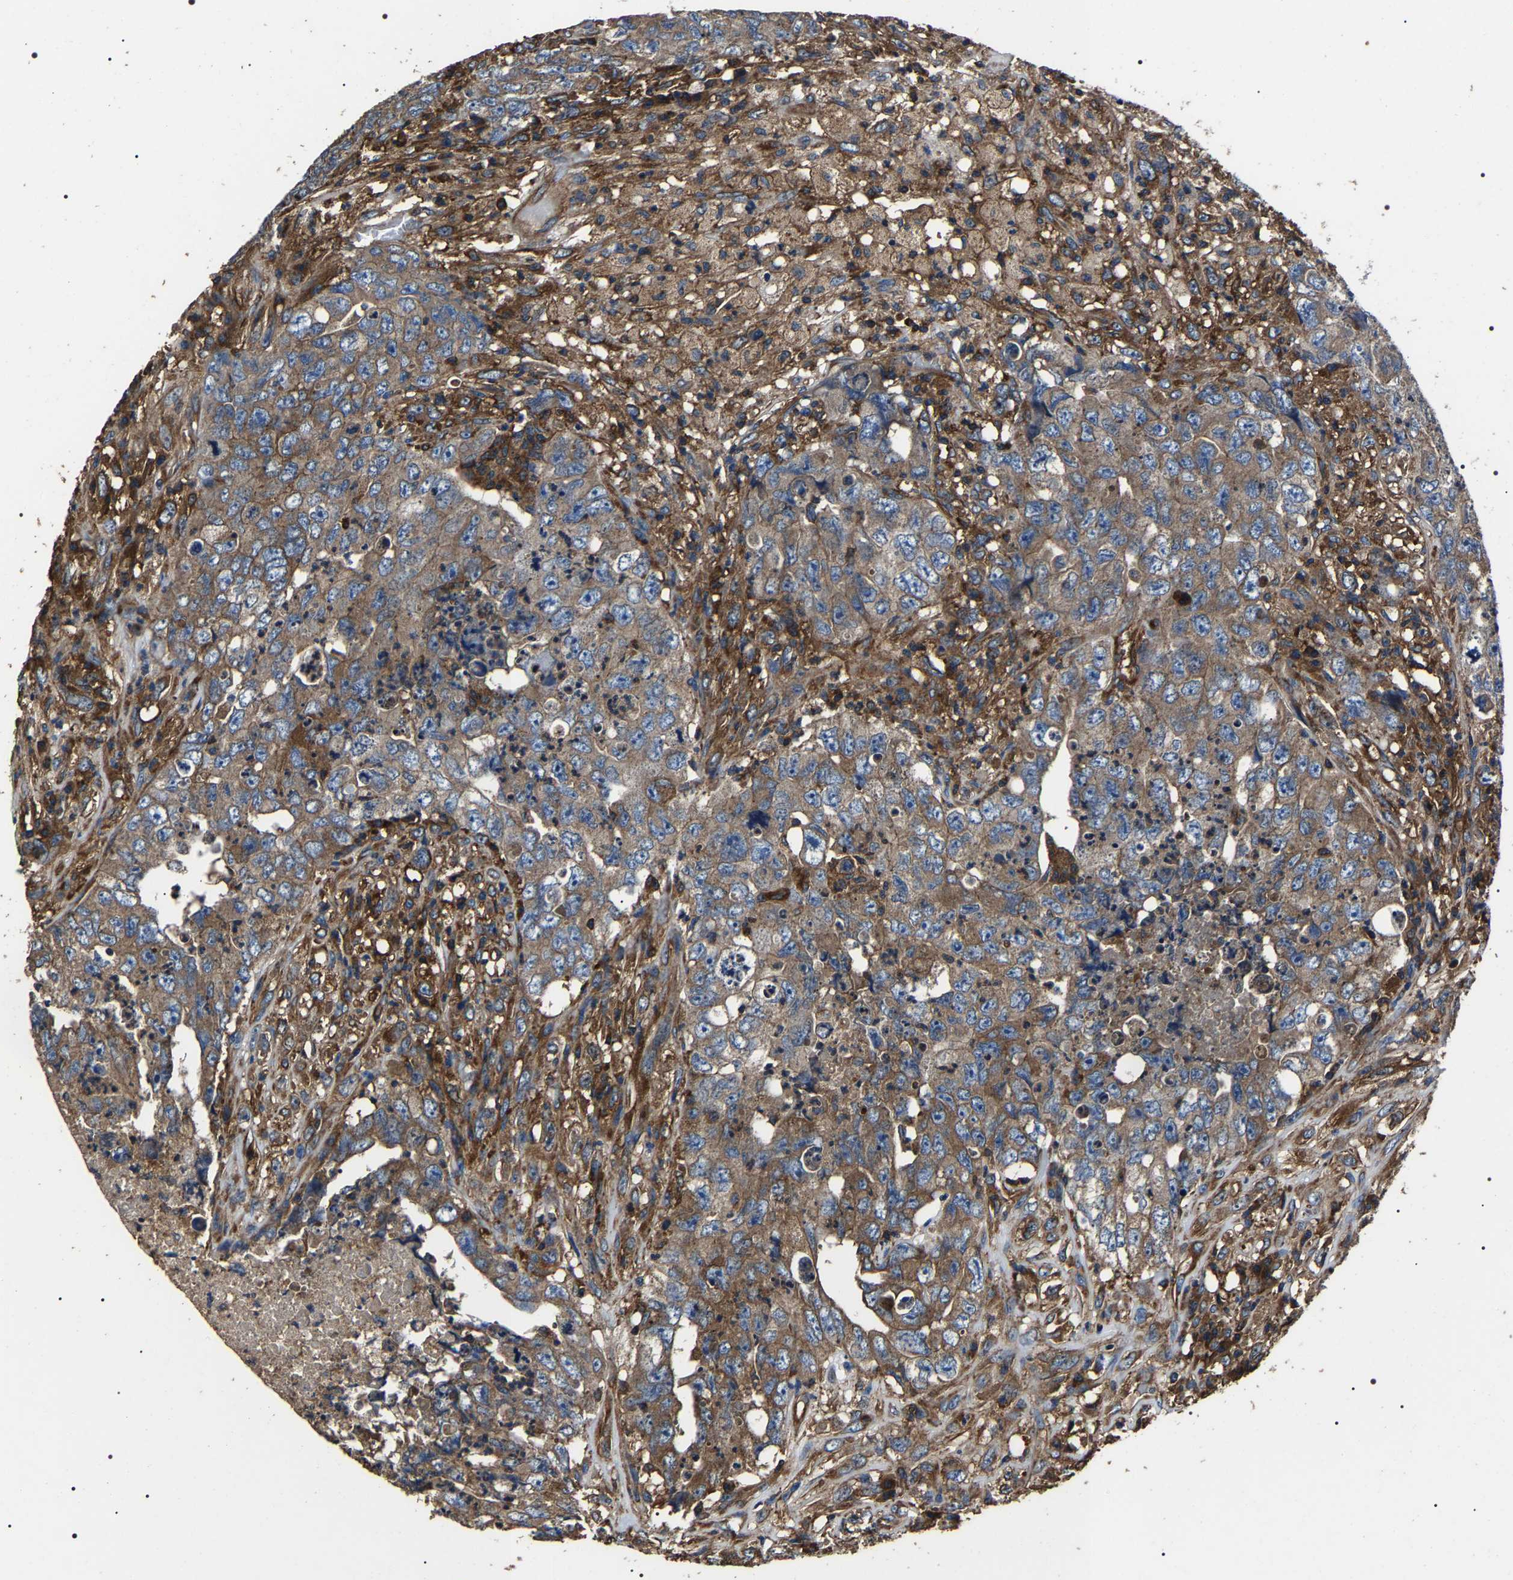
{"staining": {"intensity": "moderate", "quantity": ">75%", "location": "cytoplasmic/membranous"}, "tissue": "testis cancer", "cell_type": "Tumor cells", "image_type": "cancer", "snomed": [{"axis": "morphology", "description": "Carcinoma, Embryonal, NOS"}, {"axis": "topography", "description": "Testis"}], "caption": "IHC histopathology image of neoplastic tissue: embryonal carcinoma (testis) stained using IHC displays medium levels of moderate protein expression localized specifically in the cytoplasmic/membranous of tumor cells, appearing as a cytoplasmic/membranous brown color.", "gene": "HSCB", "patient": {"sex": "male", "age": 32}}